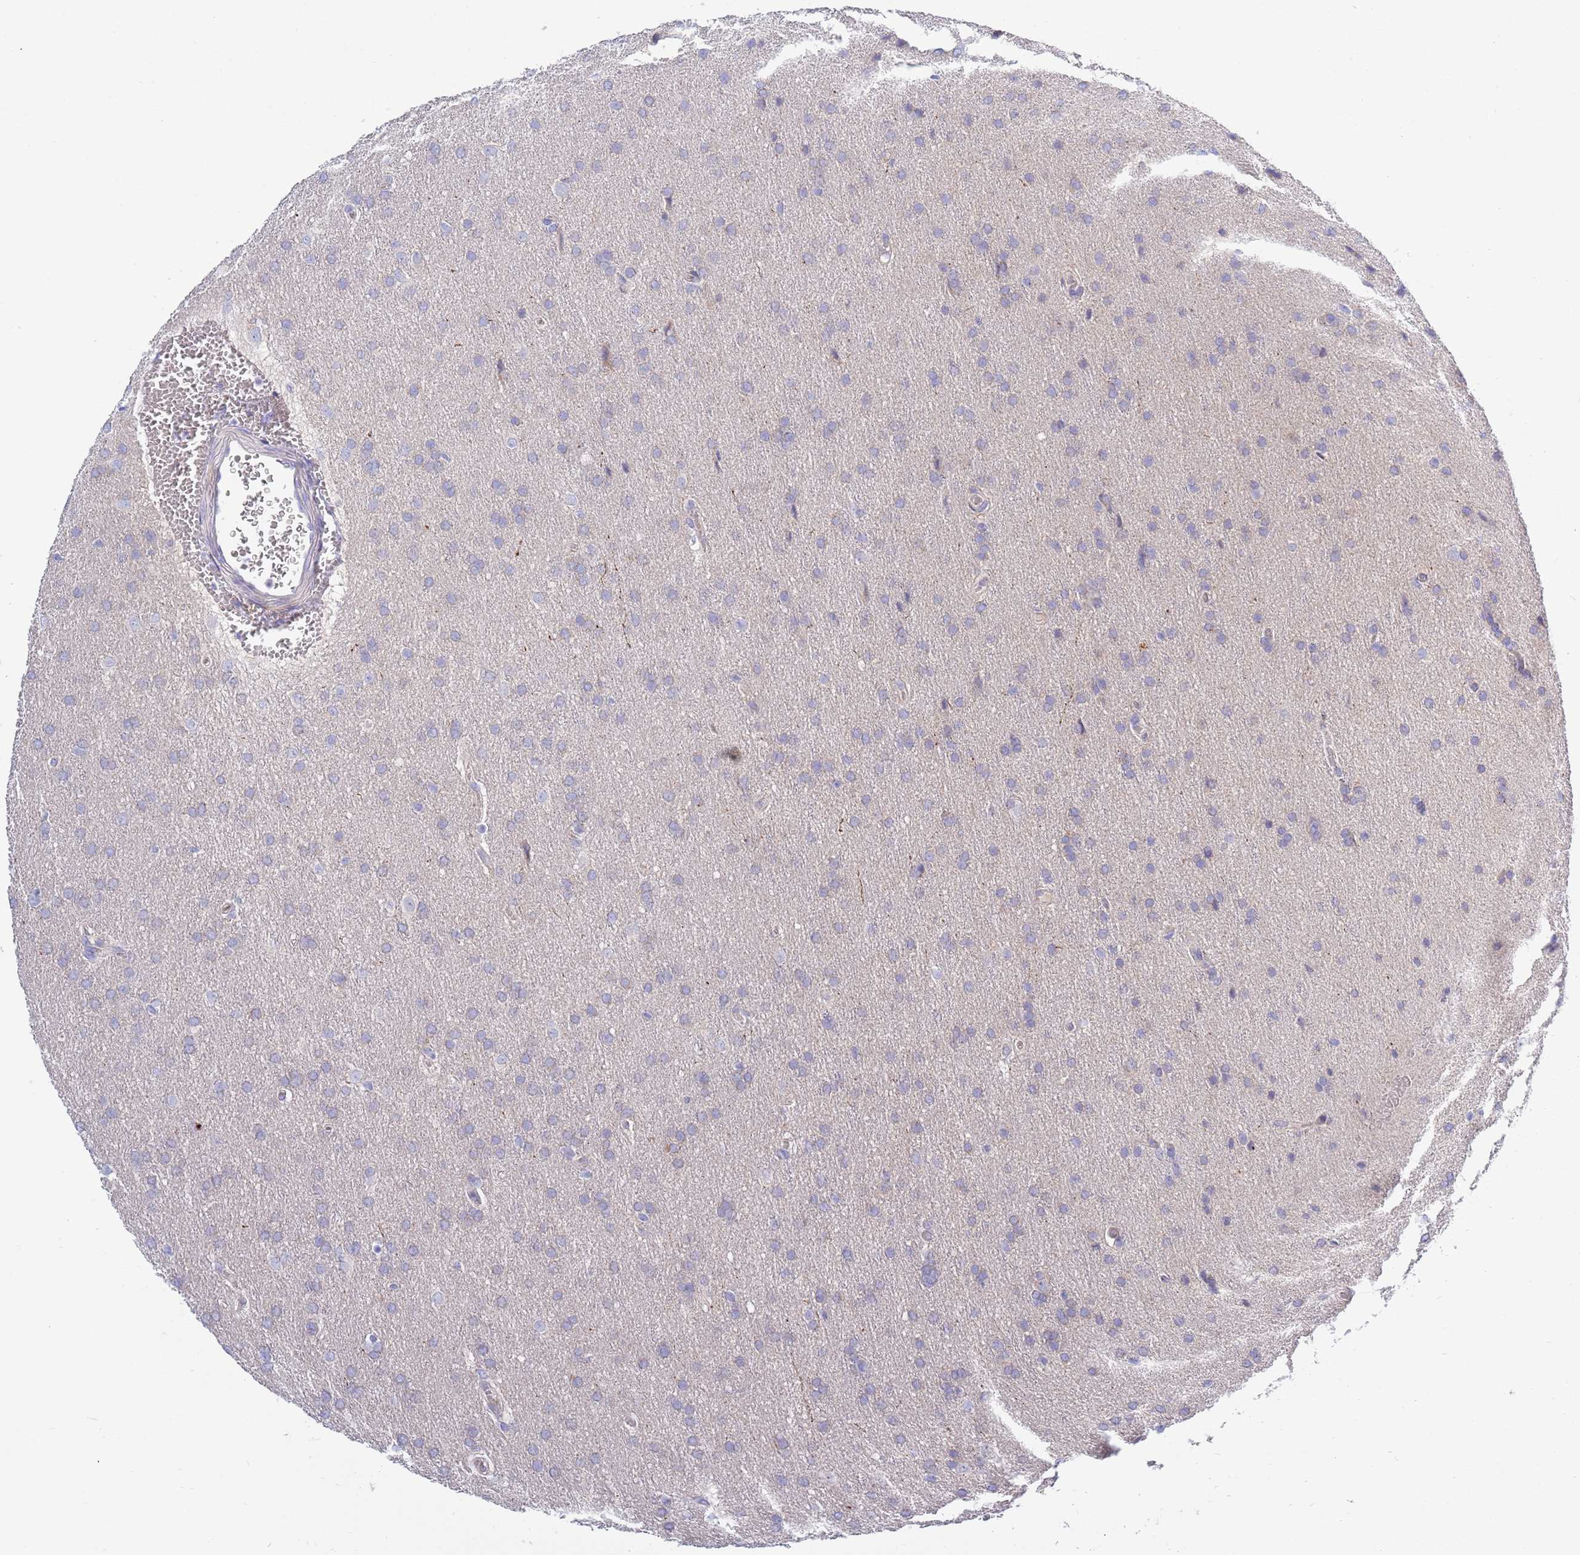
{"staining": {"intensity": "negative", "quantity": "none", "location": "none"}, "tissue": "glioma", "cell_type": "Tumor cells", "image_type": "cancer", "snomed": [{"axis": "morphology", "description": "Glioma, malignant, Low grade"}, {"axis": "topography", "description": "Brain"}], "caption": "The image exhibits no staining of tumor cells in malignant glioma (low-grade).", "gene": "EMC8", "patient": {"sex": "female", "age": 32}}